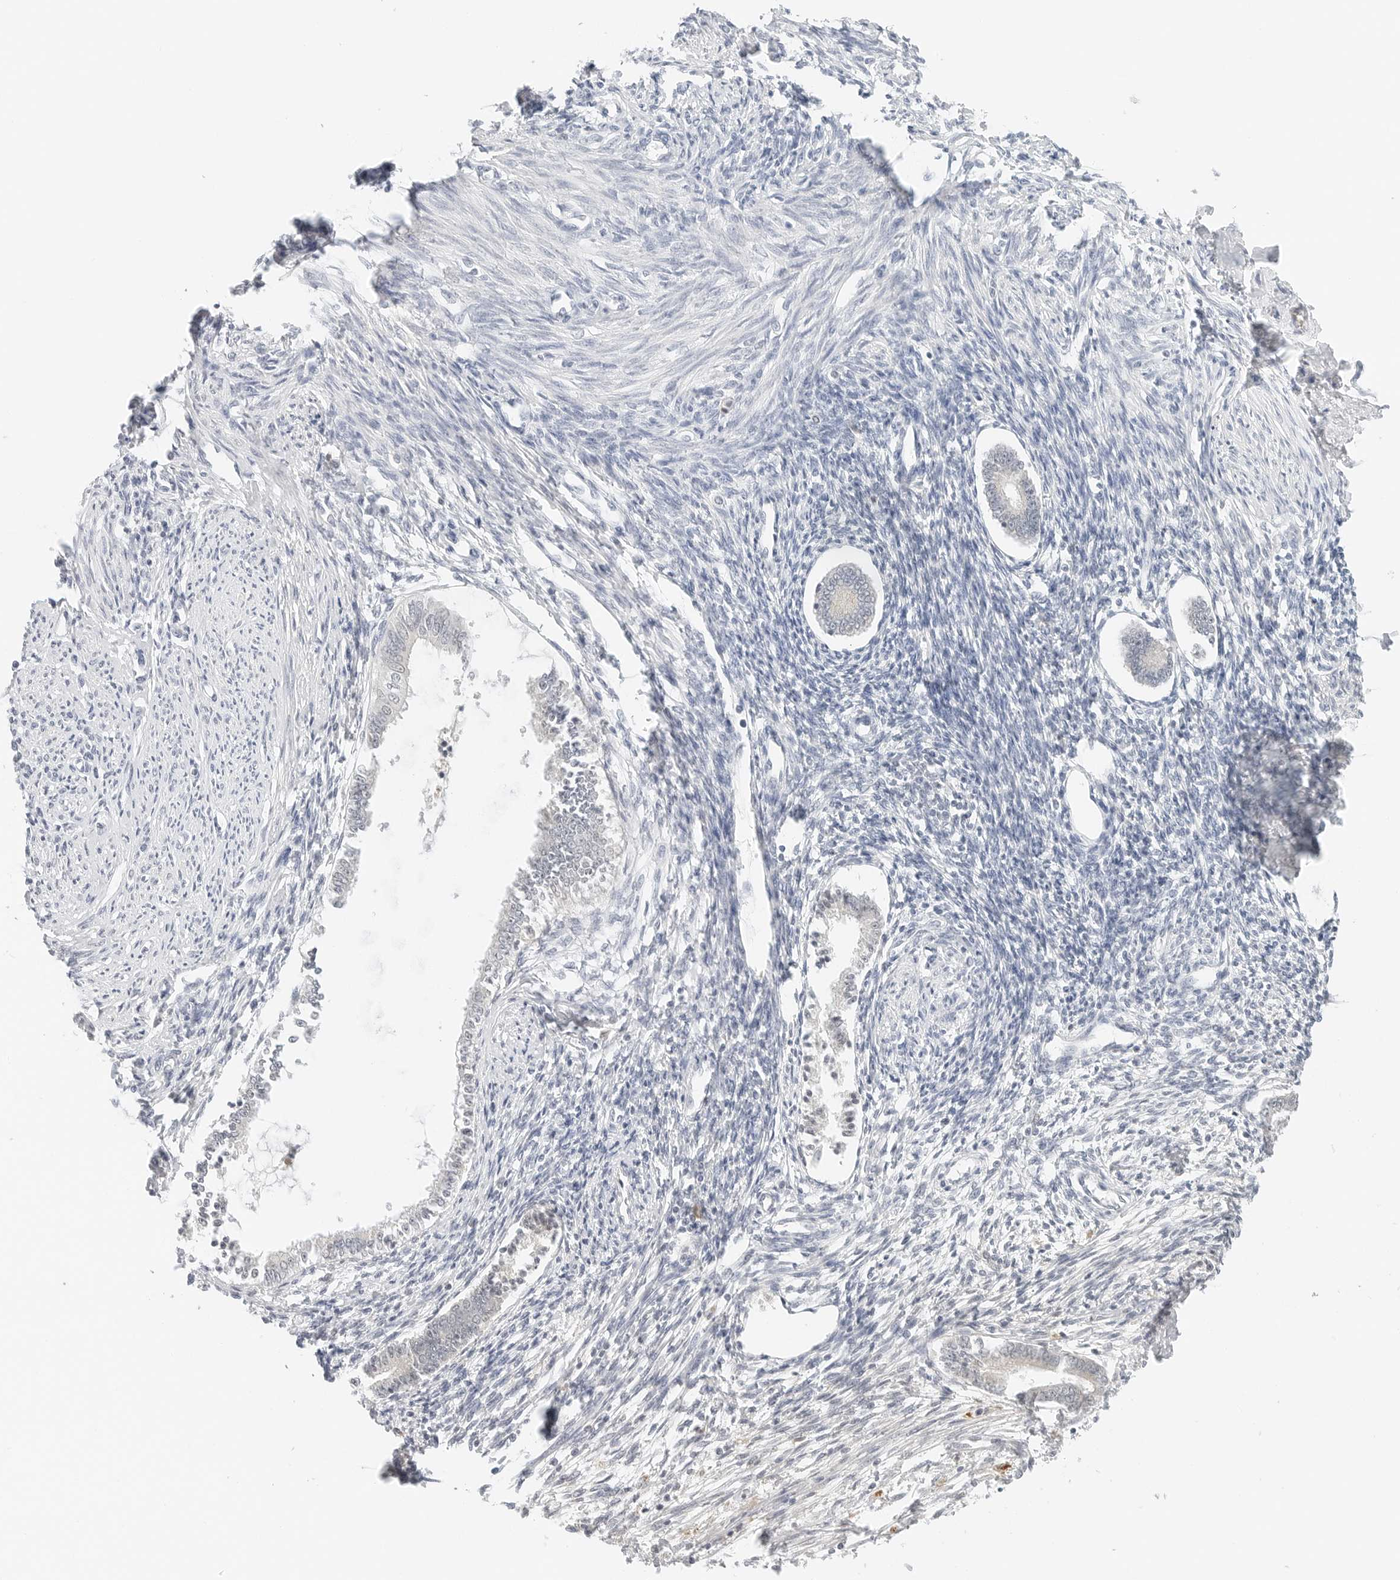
{"staining": {"intensity": "negative", "quantity": "none", "location": "none"}, "tissue": "endometrium", "cell_type": "Cells in endometrial stroma", "image_type": "normal", "snomed": [{"axis": "morphology", "description": "Normal tissue, NOS"}, {"axis": "topography", "description": "Endometrium"}], "caption": "The IHC photomicrograph has no significant expression in cells in endometrial stroma of endometrium. (IHC, brightfield microscopy, high magnification).", "gene": "NEO1", "patient": {"sex": "female", "age": 56}}